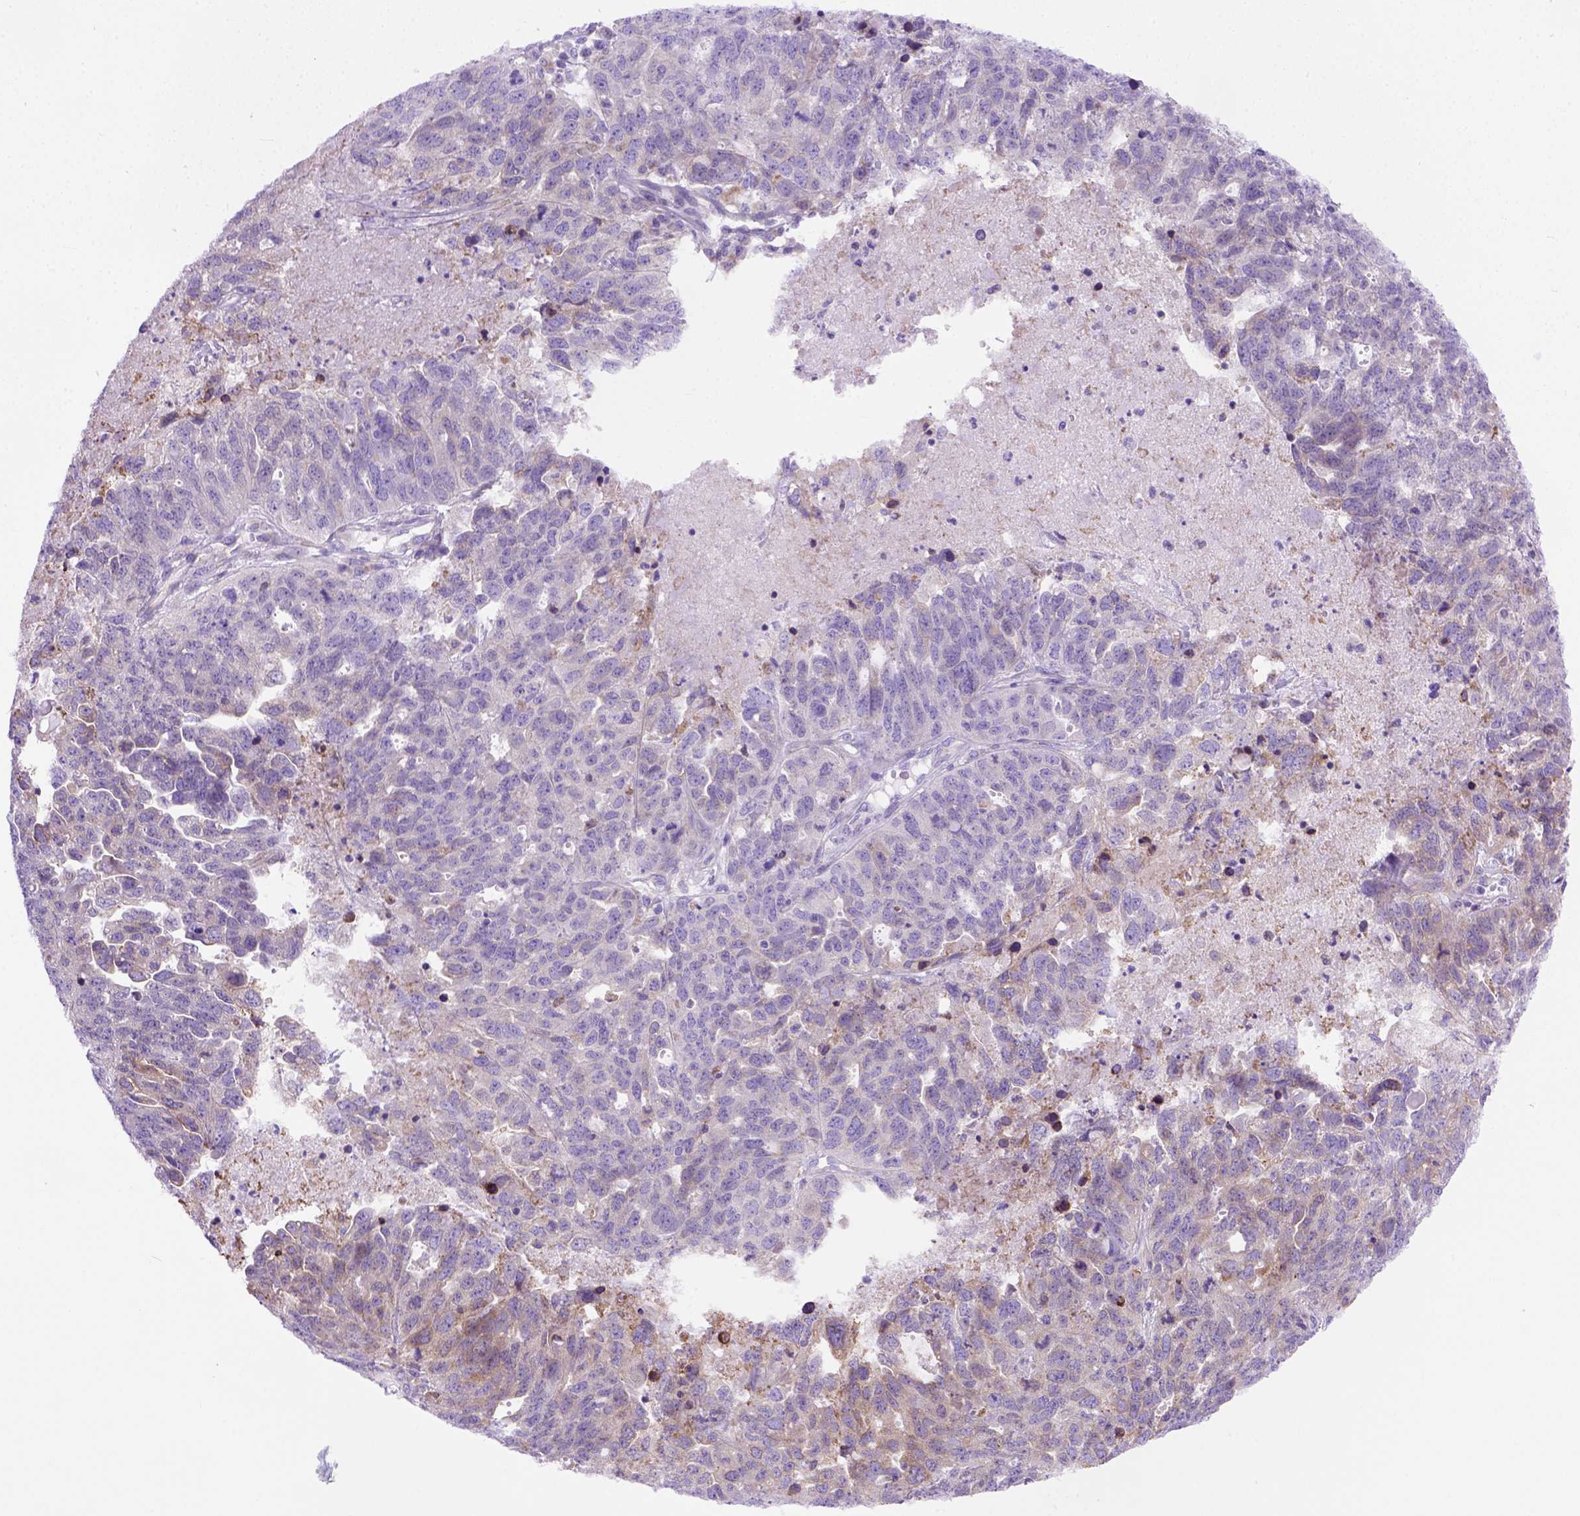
{"staining": {"intensity": "negative", "quantity": "none", "location": "none"}, "tissue": "ovarian cancer", "cell_type": "Tumor cells", "image_type": "cancer", "snomed": [{"axis": "morphology", "description": "Cystadenocarcinoma, serous, NOS"}, {"axis": "topography", "description": "Ovary"}], "caption": "The IHC histopathology image has no significant positivity in tumor cells of ovarian cancer tissue. Nuclei are stained in blue.", "gene": "PLK4", "patient": {"sex": "female", "age": 71}}